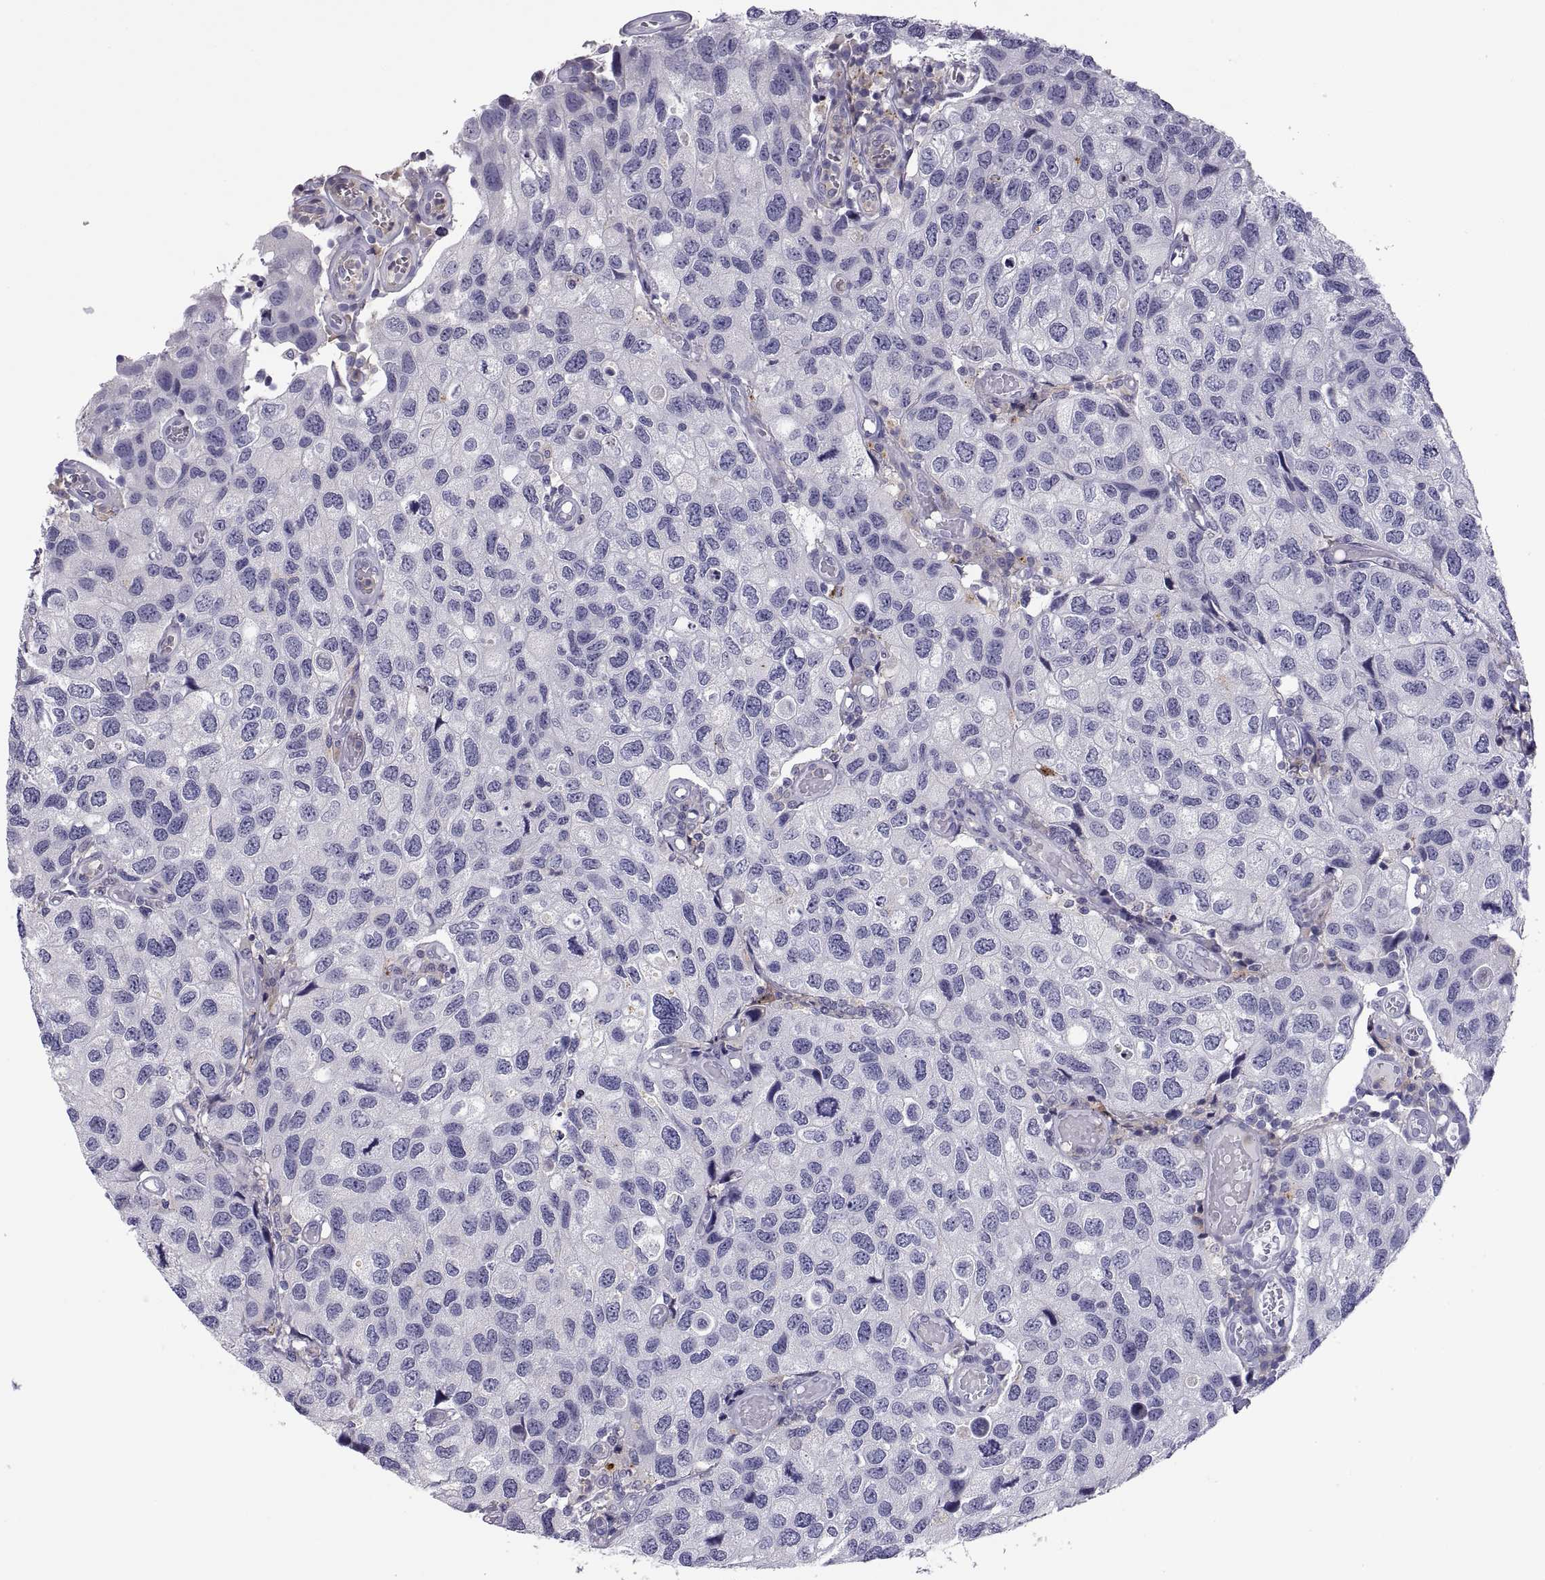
{"staining": {"intensity": "negative", "quantity": "none", "location": "none"}, "tissue": "urothelial cancer", "cell_type": "Tumor cells", "image_type": "cancer", "snomed": [{"axis": "morphology", "description": "Urothelial carcinoma, High grade"}, {"axis": "topography", "description": "Urinary bladder"}], "caption": "Human high-grade urothelial carcinoma stained for a protein using immunohistochemistry displays no positivity in tumor cells.", "gene": "RGS19", "patient": {"sex": "male", "age": 79}}